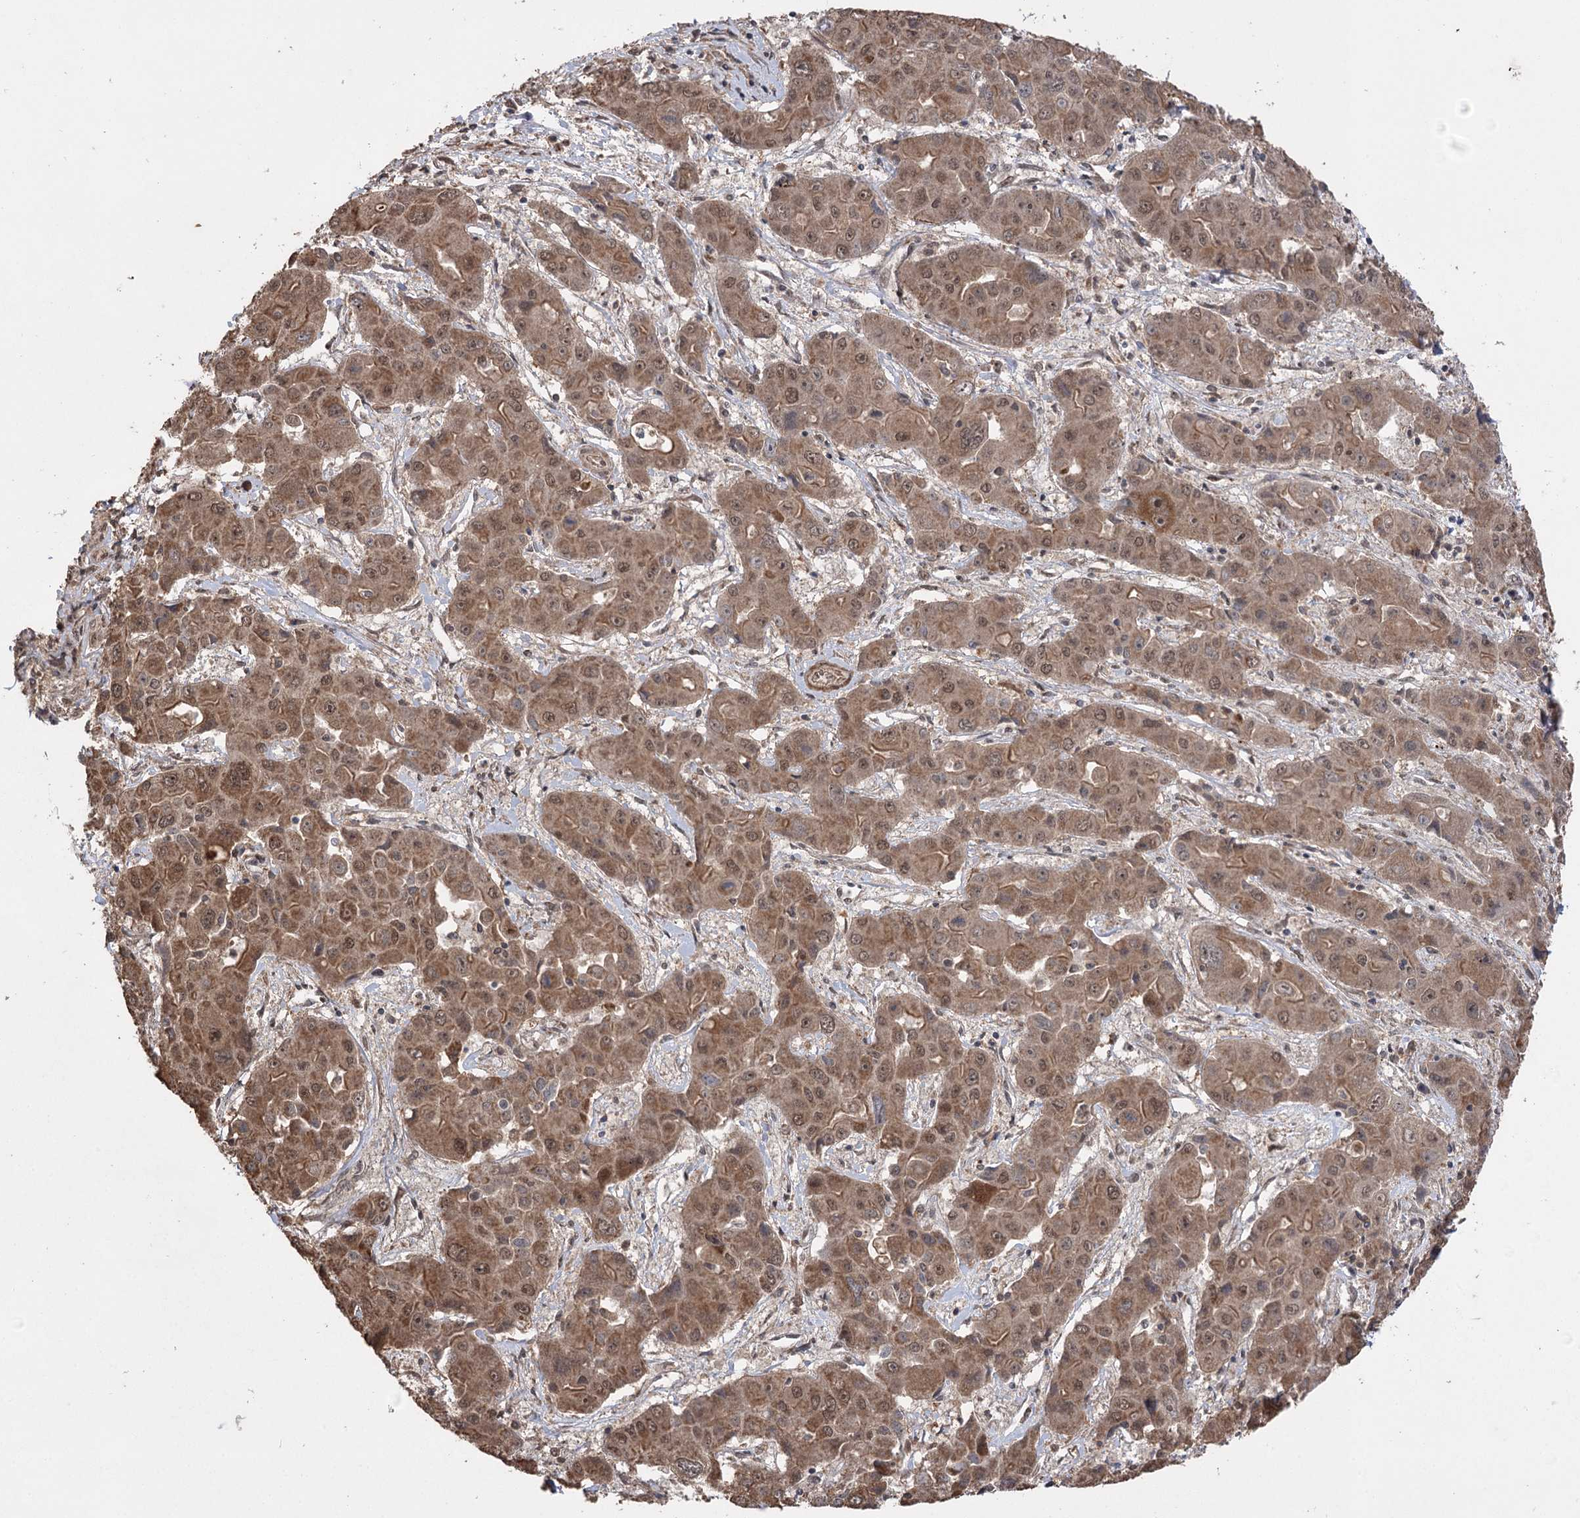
{"staining": {"intensity": "moderate", "quantity": ">75%", "location": "cytoplasmic/membranous,nuclear"}, "tissue": "liver cancer", "cell_type": "Tumor cells", "image_type": "cancer", "snomed": [{"axis": "morphology", "description": "Cholangiocarcinoma"}, {"axis": "topography", "description": "Liver"}], "caption": "High-magnification brightfield microscopy of cholangiocarcinoma (liver) stained with DAB (brown) and counterstained with hematoxylin (blue). tumor cells exhibit moderate cytoplasmic/membranous and nuclear expression is seen in approximately>75% of cells.", "gene": "TENM2", "patient": {"sex": "male", "age": 67}}